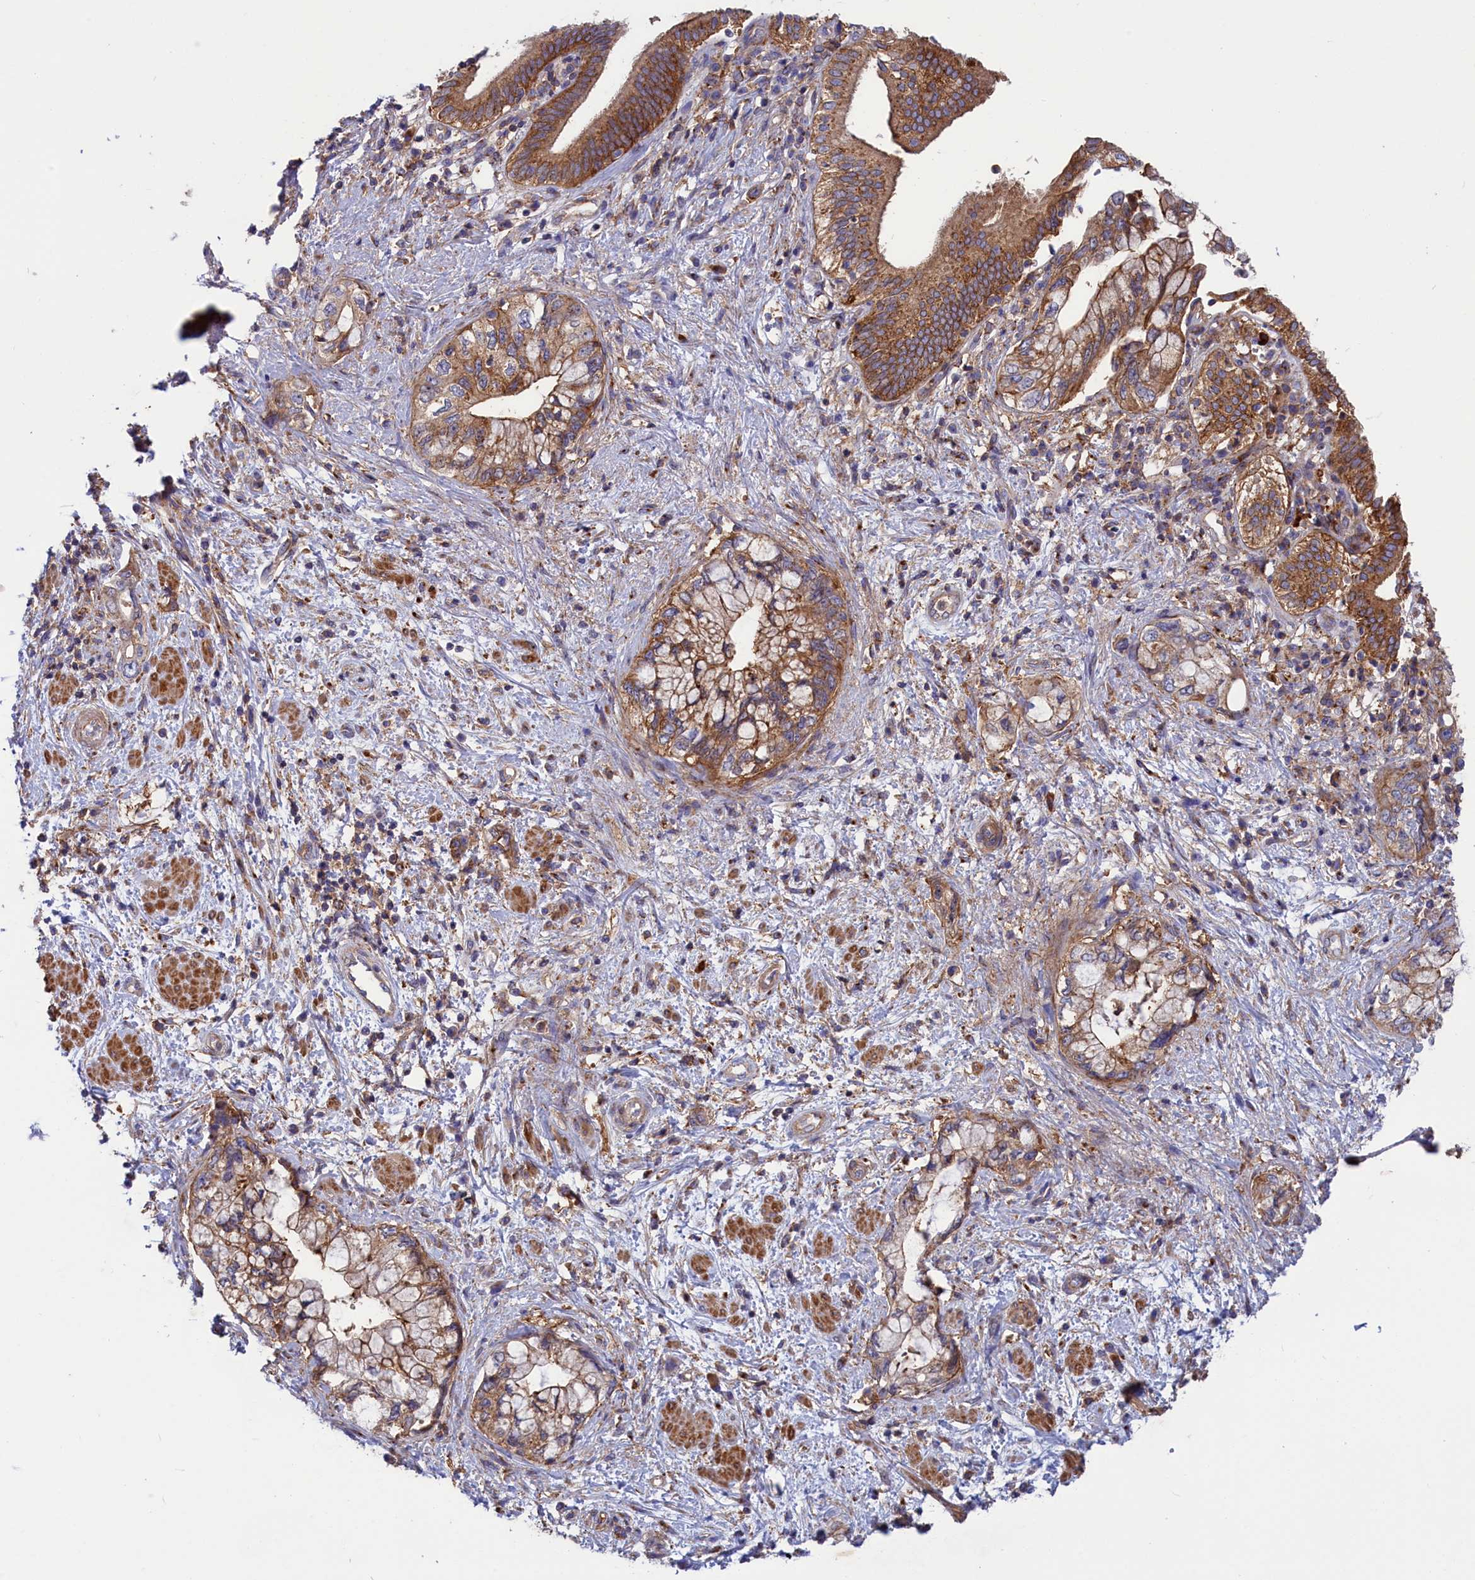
{"staining": {"intensity": "moderate", "quantity": ">75%", "location": "cytoplasmic/membranous"}, "tissue": "pancreatic cancer", "cell_type": "Tumor cells", "image_type": "cancer", "snomed": [{"axis": "morphology", "description": "Adenocarcinoma, NOS"}, {"axis": "topography", "description": "Pancreas"}], "caption": "IHC of human pancreatic cancer shows medium levels of moderate cytoplasmic/membranous expression in approximately >75% of tumor cells.", "gene": "SCAMP4", "patient": {"sex": "female", "age": 73}}